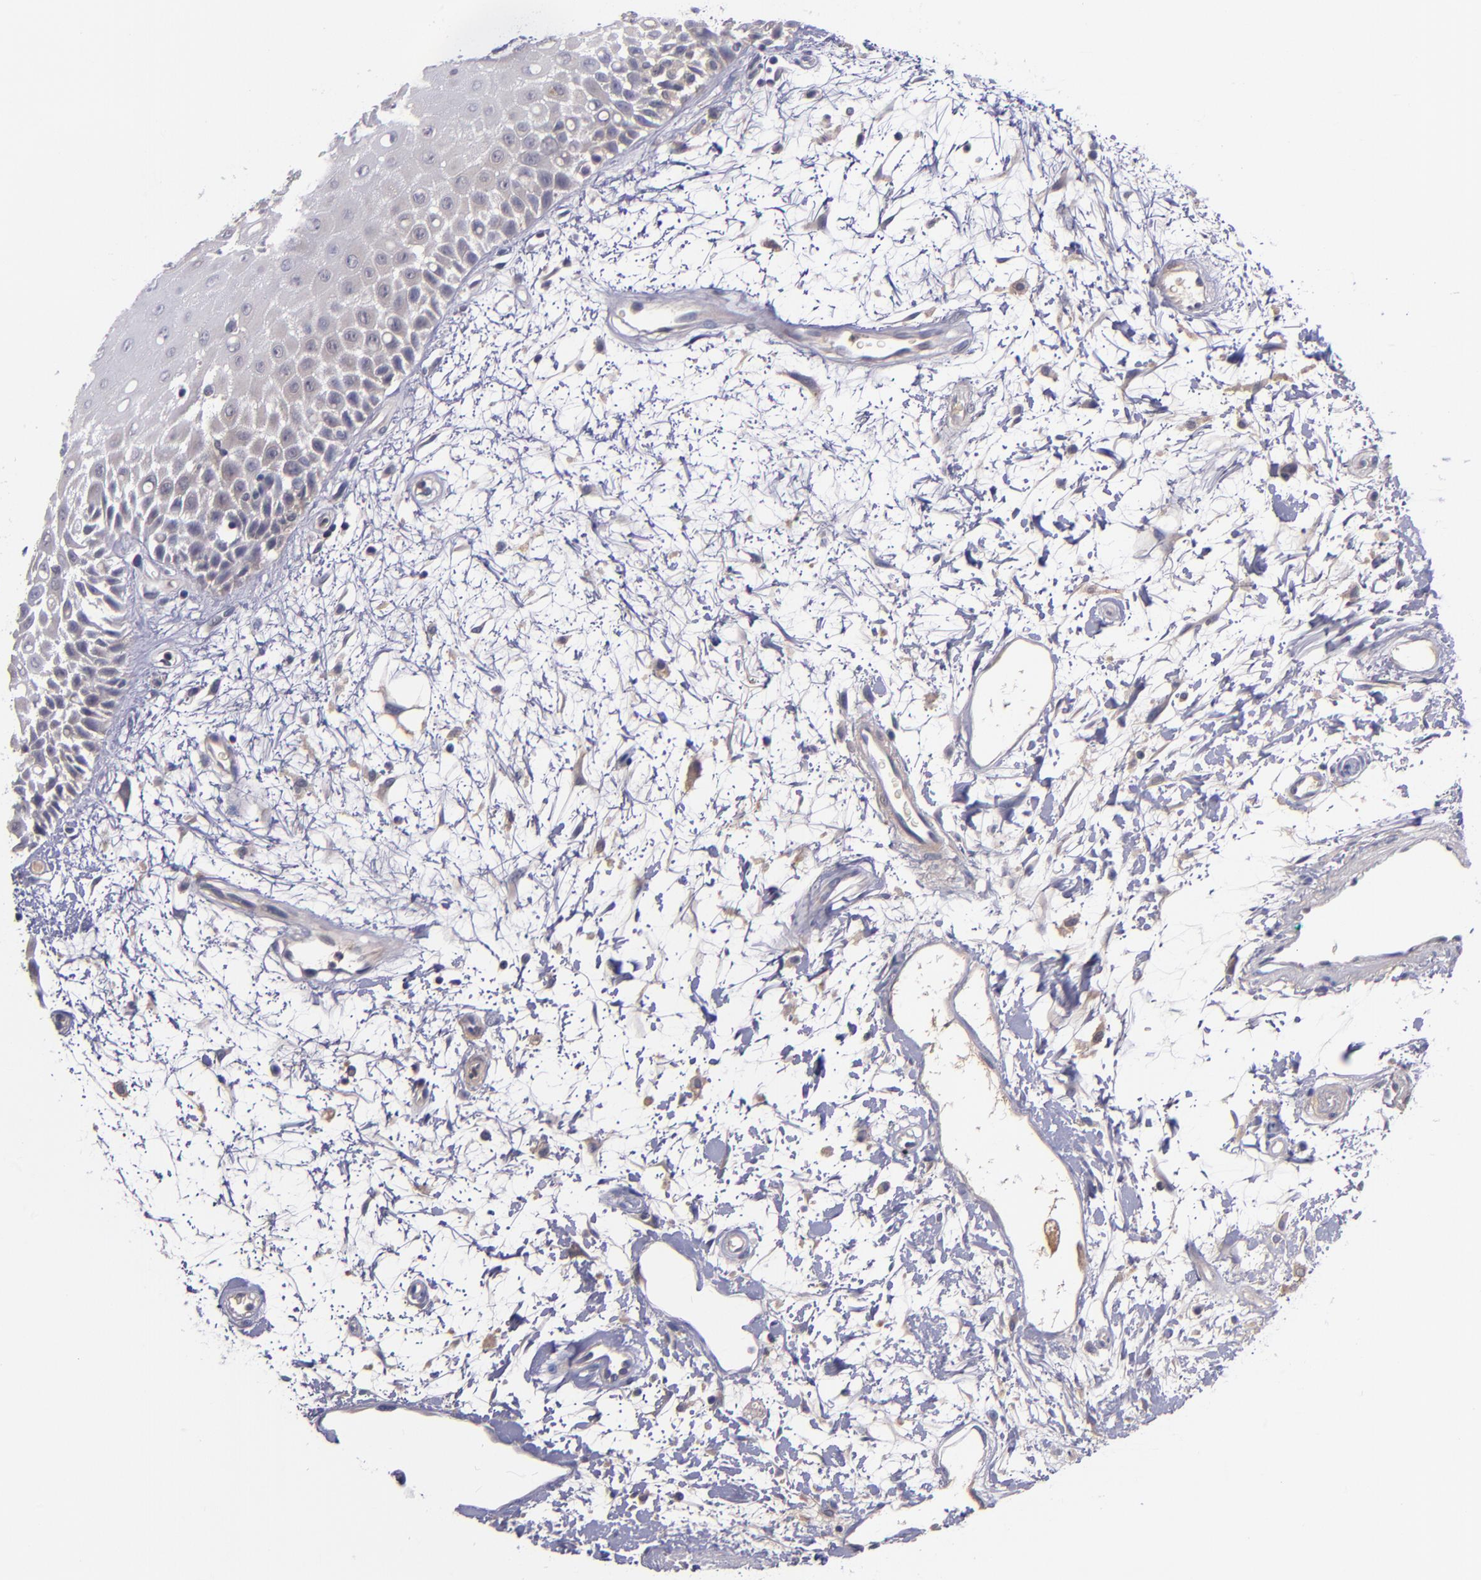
{"staining": {"intensity": "negative", "quantity": "none", "location": "none"}, "tissue": "oral mucosa", "cell_type": "Squamous epithelial cells", "image_type": "normal", "snomed": [{"axis": "morphology", "description": "Normal tissue, NOS"}, {"axis": "morphology", "description": "Squamous cell carcinoma, NOS"}, {"axis": "topography", "description": "Skeletal muscle"}, {"axis": "topography", "description": "Oral tissue"}, {"axis": "topography", "description": "Head-Neck"}], "caption": "The immunohistochemistry micrograph has no significant expression in squamous epithelial cells of oral mucosa.", "gene": "RBP4", "patient": {"sex": "female", "age": 84}}